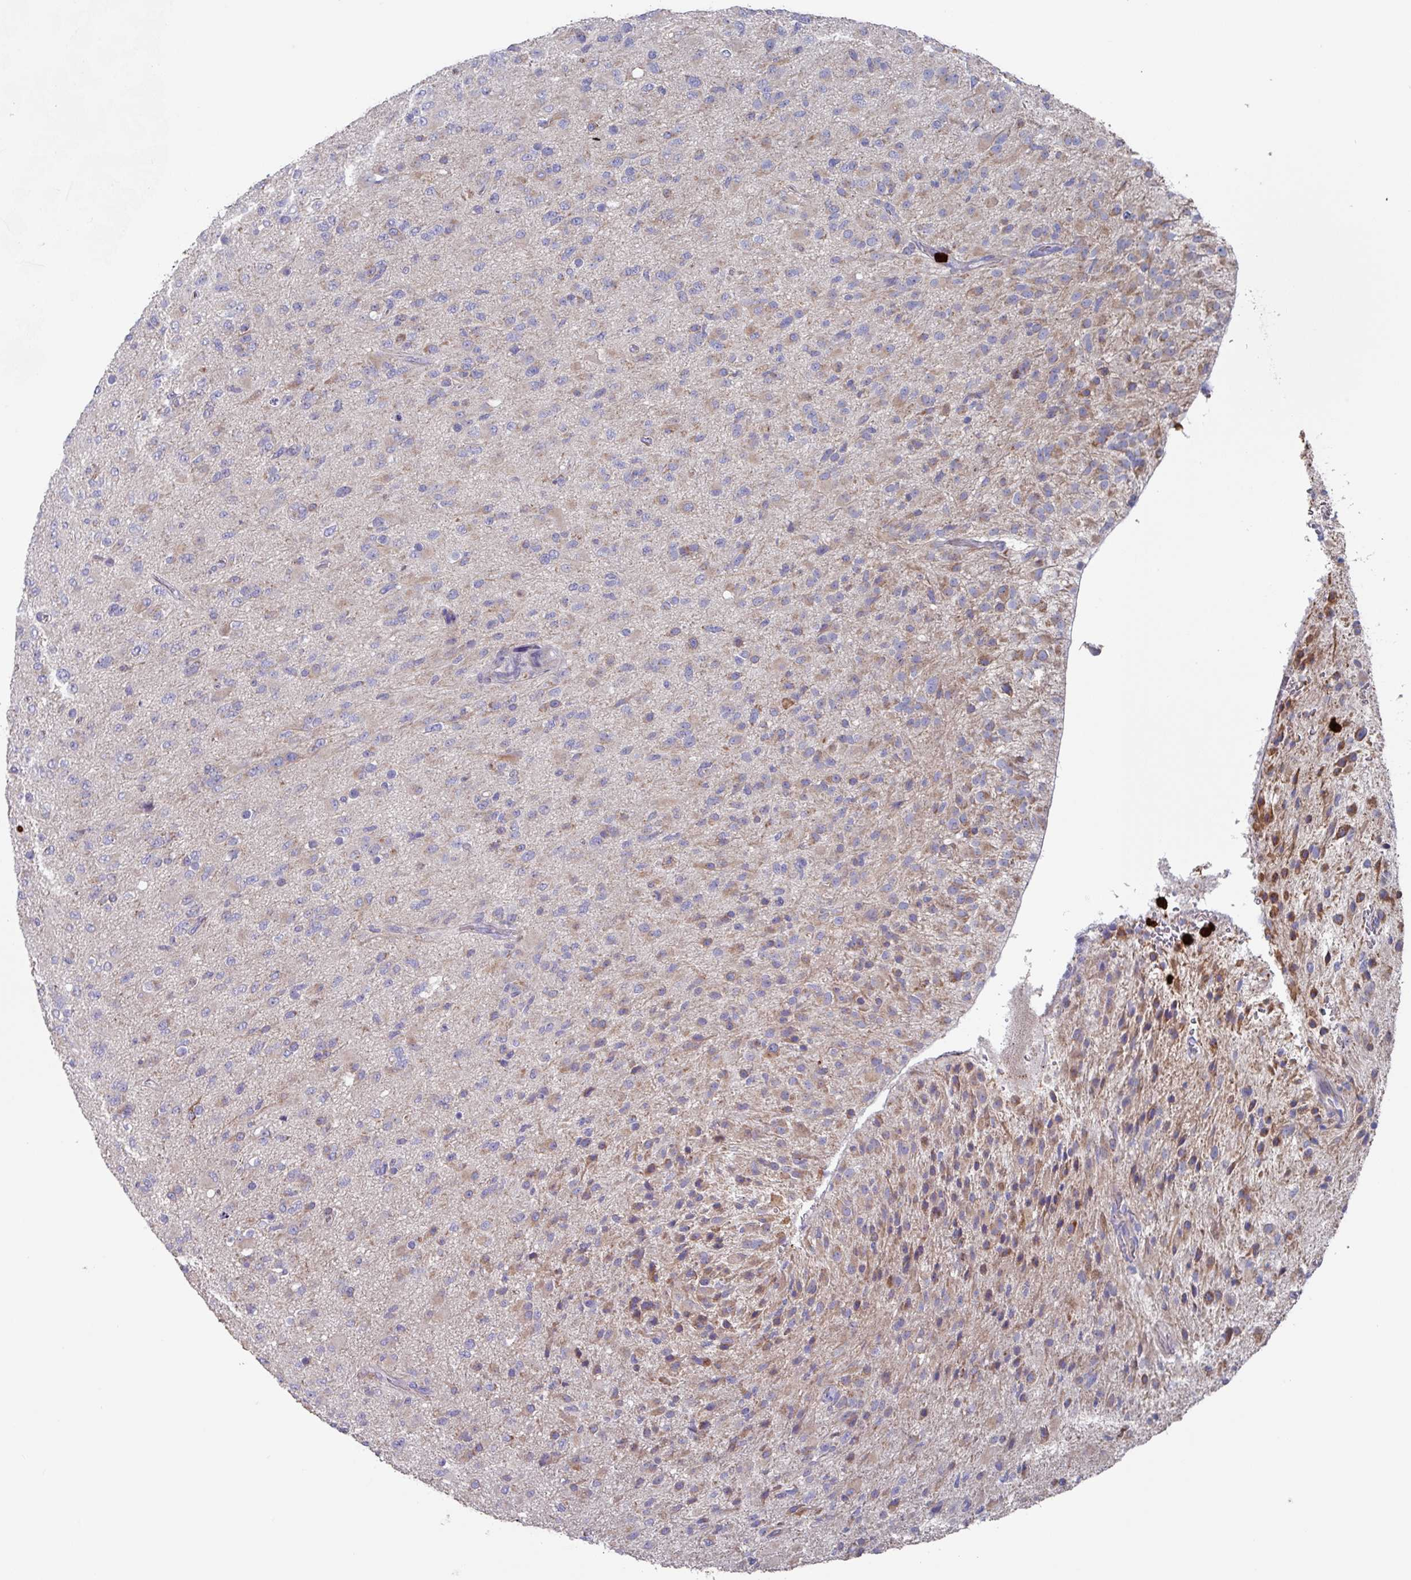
{"staining": {"intensity": "moderate", "quantity": "25%-75%", "location": "cytoplasmic/membranous"}, "tissue": "glioma", "cell_type": "Tumor cells", "image_type": "cancer", "snomed": [{"axis": "morphology", "description": "Glioma, malignant, Low grade"}, {"axis": "topography", "description": "Brain"}], "caption": "Immunohistochemical staining of human low-grade glioma (malignant) demonstrates moderate cytoplasmic/membranous protein expression in about 25%-75% of tumor cells.", "gene": "UQCC2", "patient": {"sex": "male", "age": 65}}